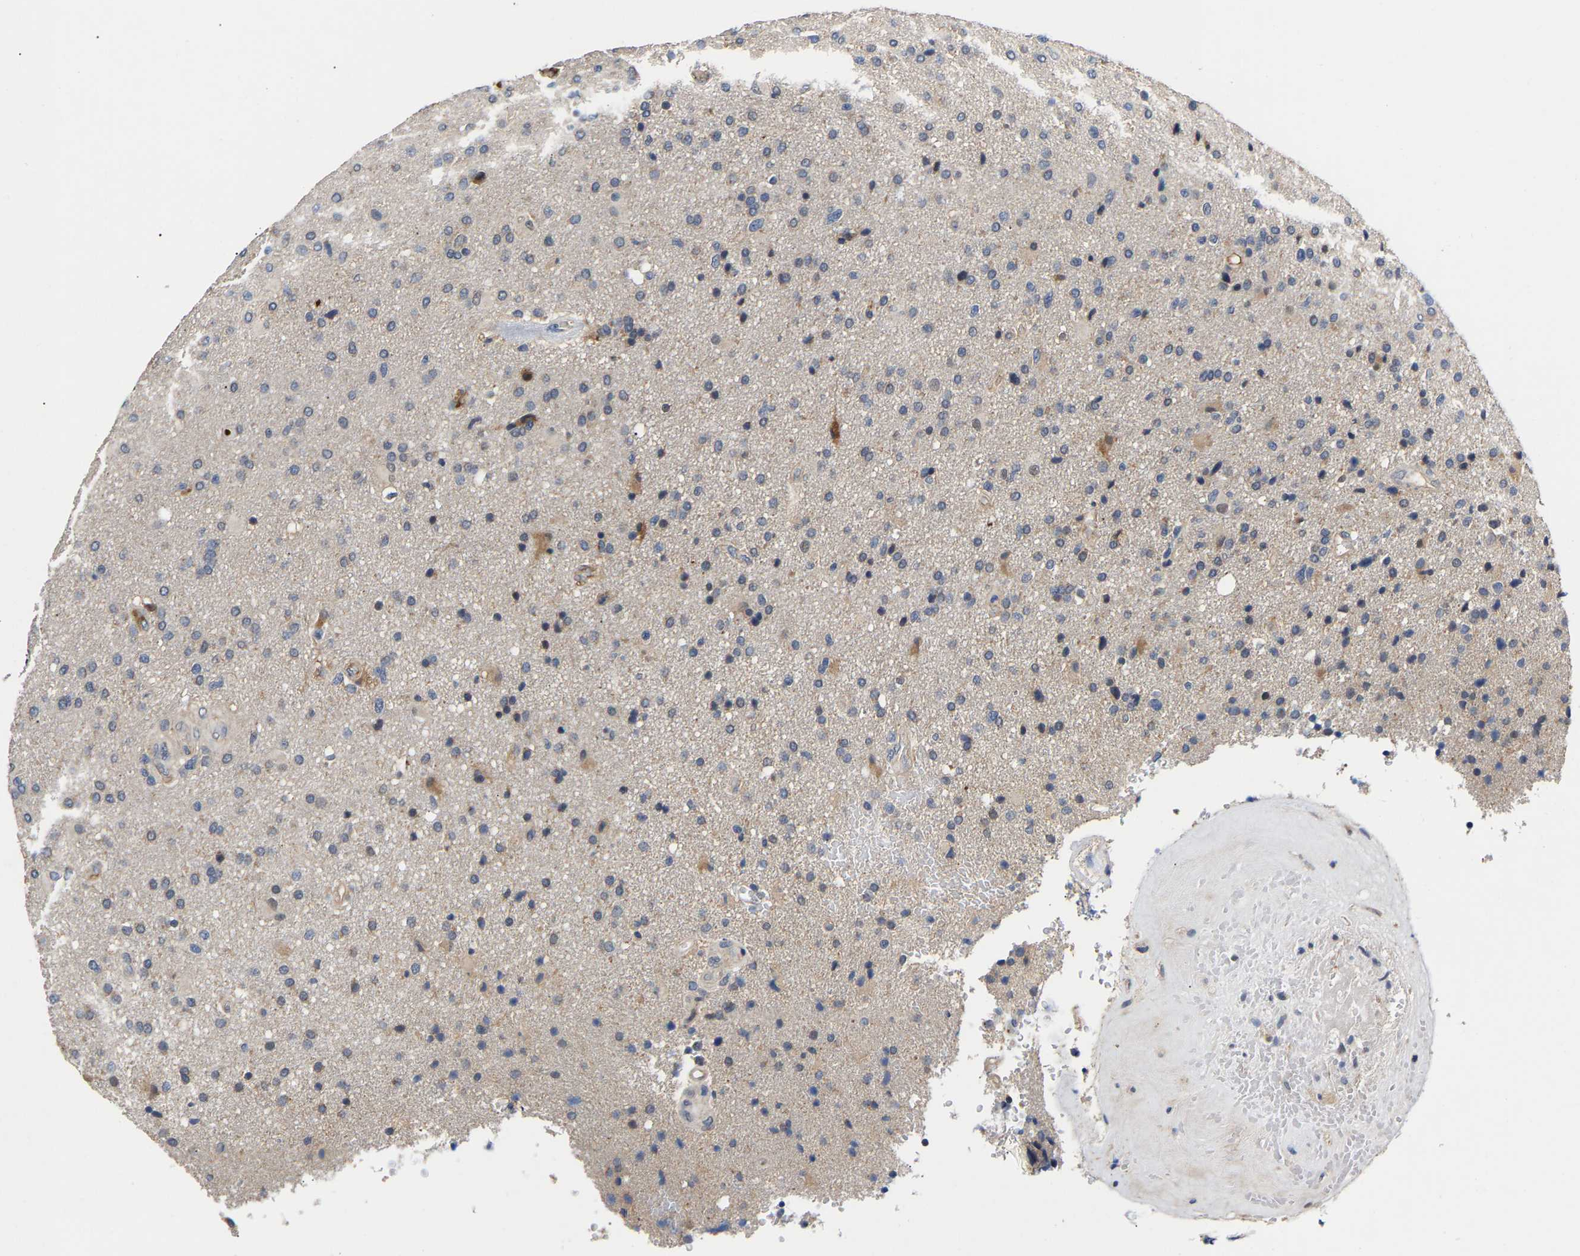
{"staining": {"intensity": "negative", "quantity": "none", "location": "none"}, "tissue": "glioma", "cell_type": "Tumor cells", "image_type": "cancer", "snomed": [{"axis": "morphology", "description": "Glioma, malignant, High grade"}, {"axis": "topography", "description": "Brain"}], "caption": "Human malignant glioma (high-grade) stained for a protein using immunohistochemistry displays no staining in tumor cells.", "gene": "KASH5", "patient": {"sex": "male", "age": 72}}